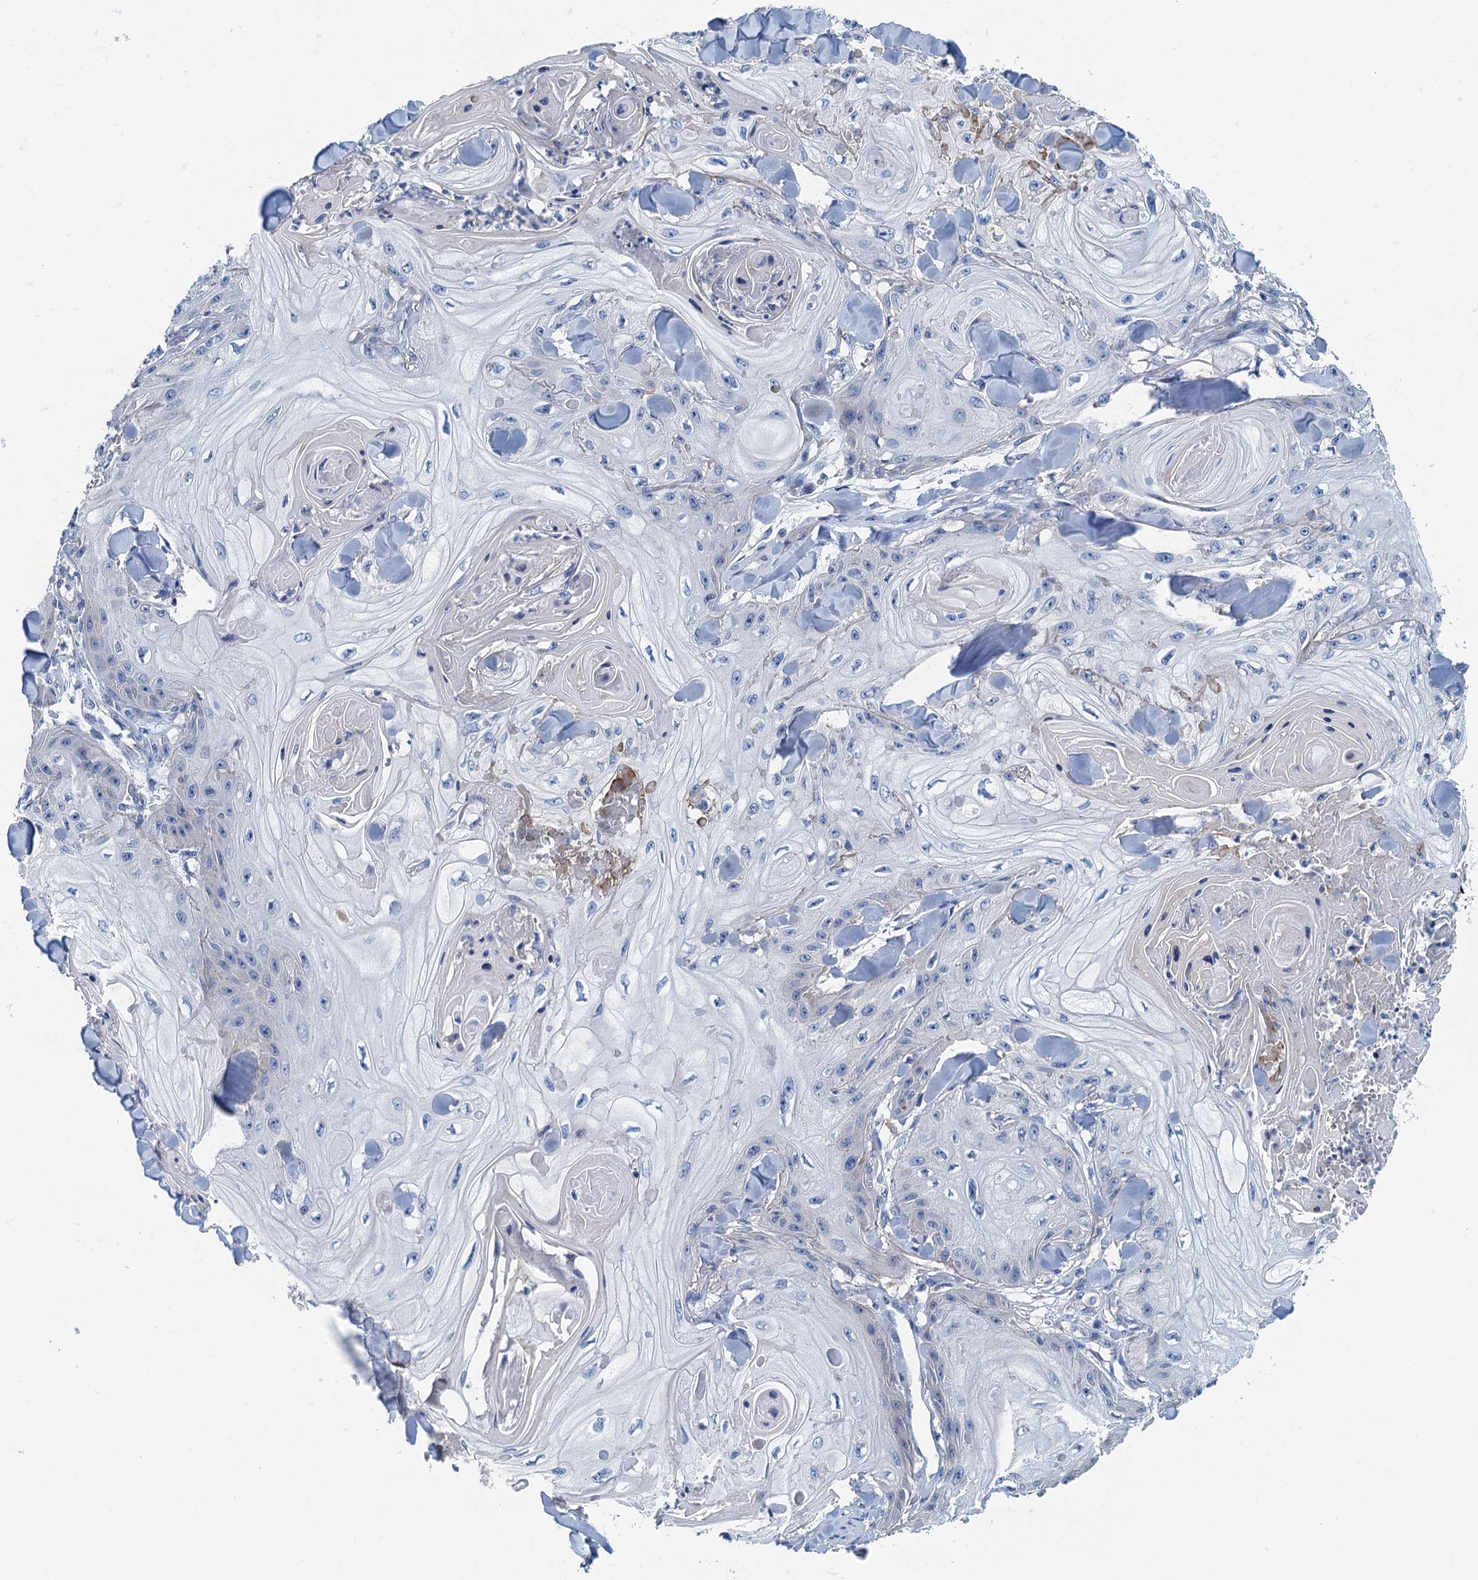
{"staining": {"intensity": "negative", "quantity": "none", "location": "none"}, "tissue": "skin cancer", "cell_type": "Tumor cells", "image_type": "cancer", "snomed": [{"axis": "morphology", "description": "Squamous cell carcinoma, NOS"}, {"axis": "topography", "description": "Skin"}], "caption": "The photomicrograph shows no significant expression in tumor cells of skin cancer (squamous cell carcinoma). Nuclei are stained in blue.", "gene": "PPP1R14D", "patient": {"sex": "male", "age": 74}}